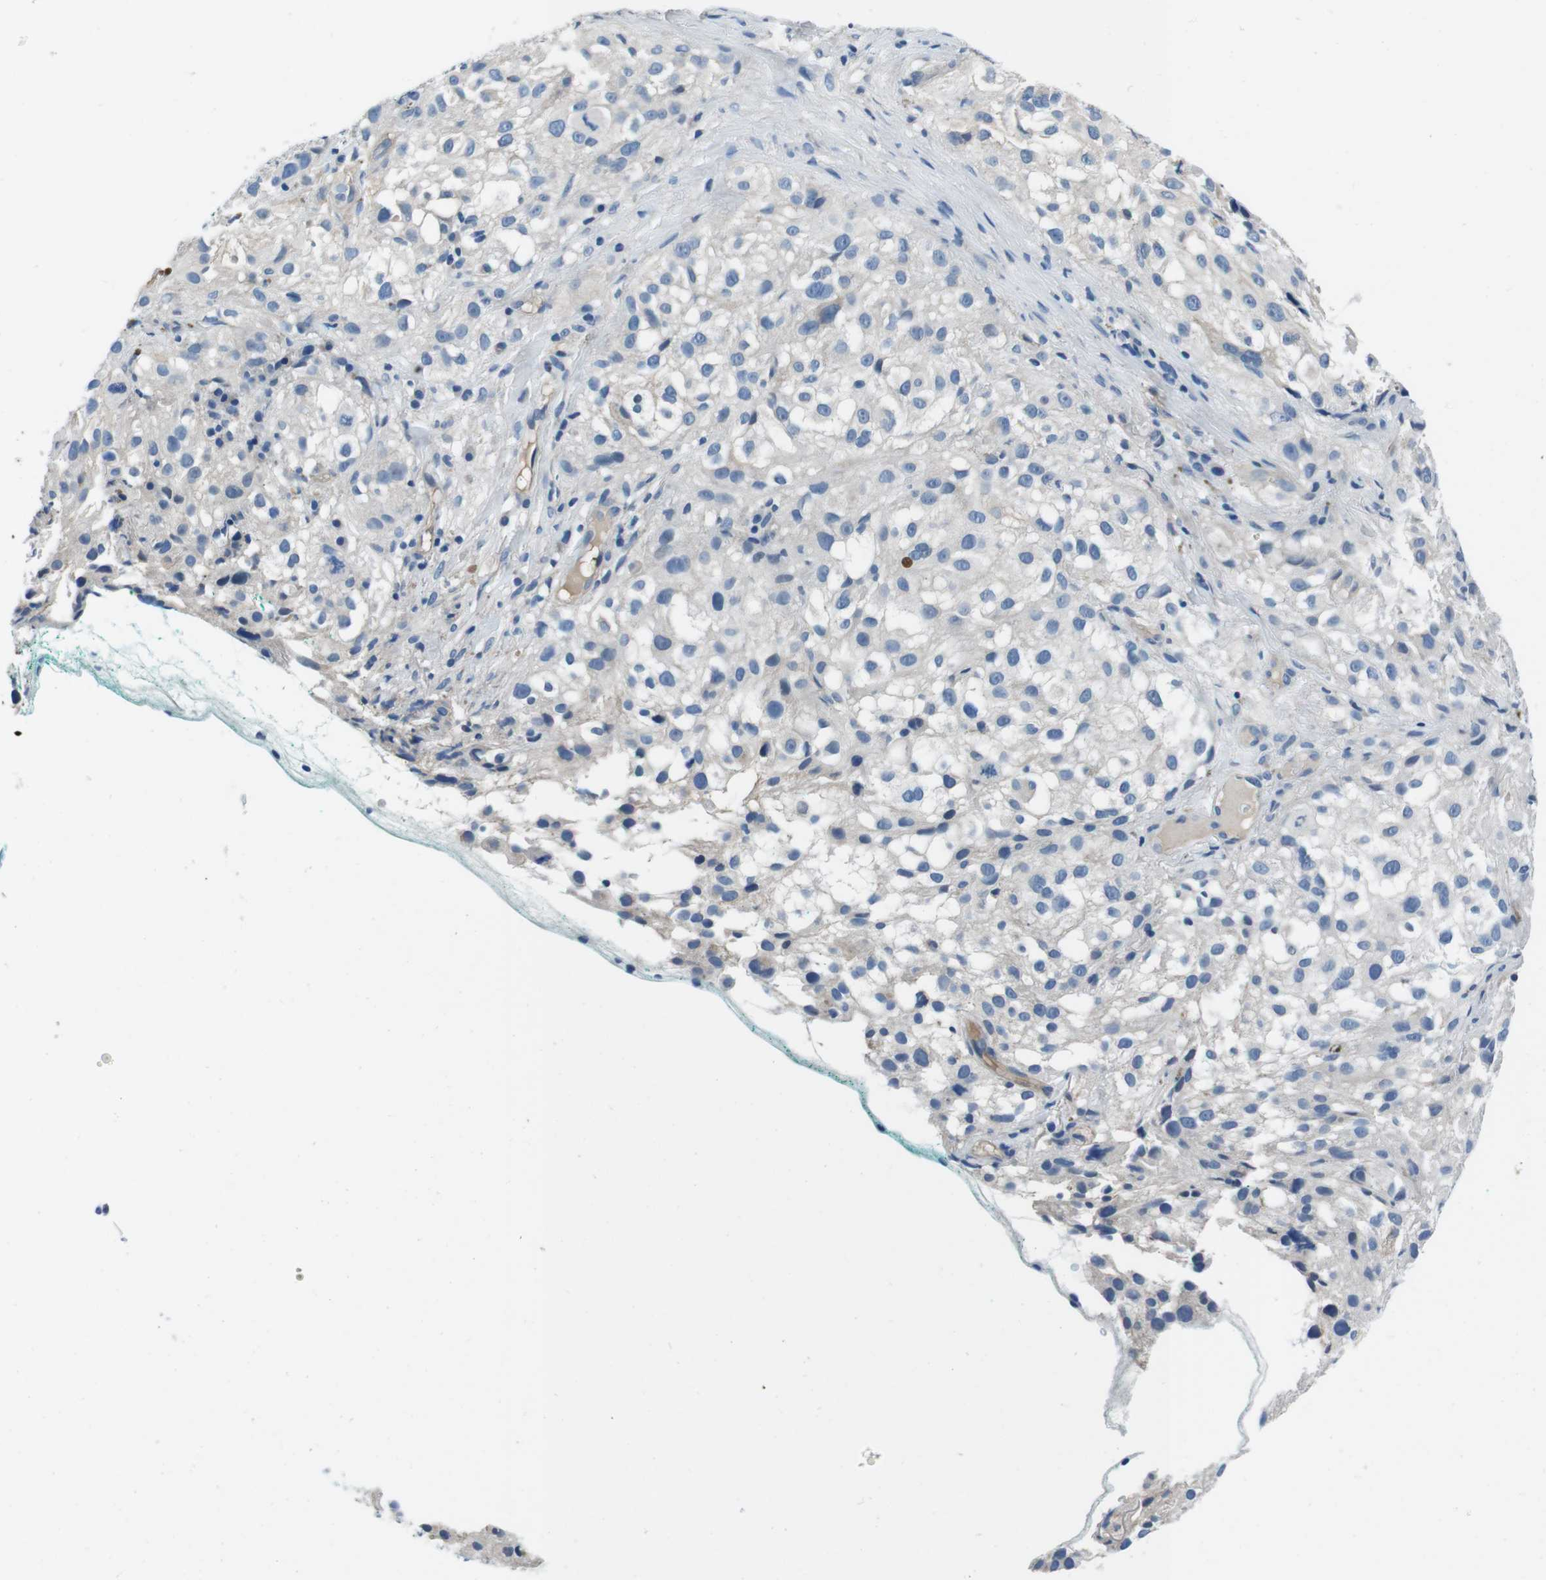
{"staining": {"intensity": "negative", "quantity": "none", "location": "none"}, "tissue": "melanoma", "cell_type": "Tumor cells", "image_type": "cancer", "snomed": [{"axis": "morphology", "description": "Necrosis, NOS"}, {"axis": "morphology", "description": "Malignant melanoma, NOS"}, {"axis": "topography", "description": "Skin"}], "caption": "High magnification brightfield microscopy of melanoma stained with DAB (3,3'-diaminobenzidine) (brown) and counterstained with hematoxylin (blue): tumor cells show no significant expression.", "gene": "CASQ1", "patient": {"sex": "female", "age": 87}}